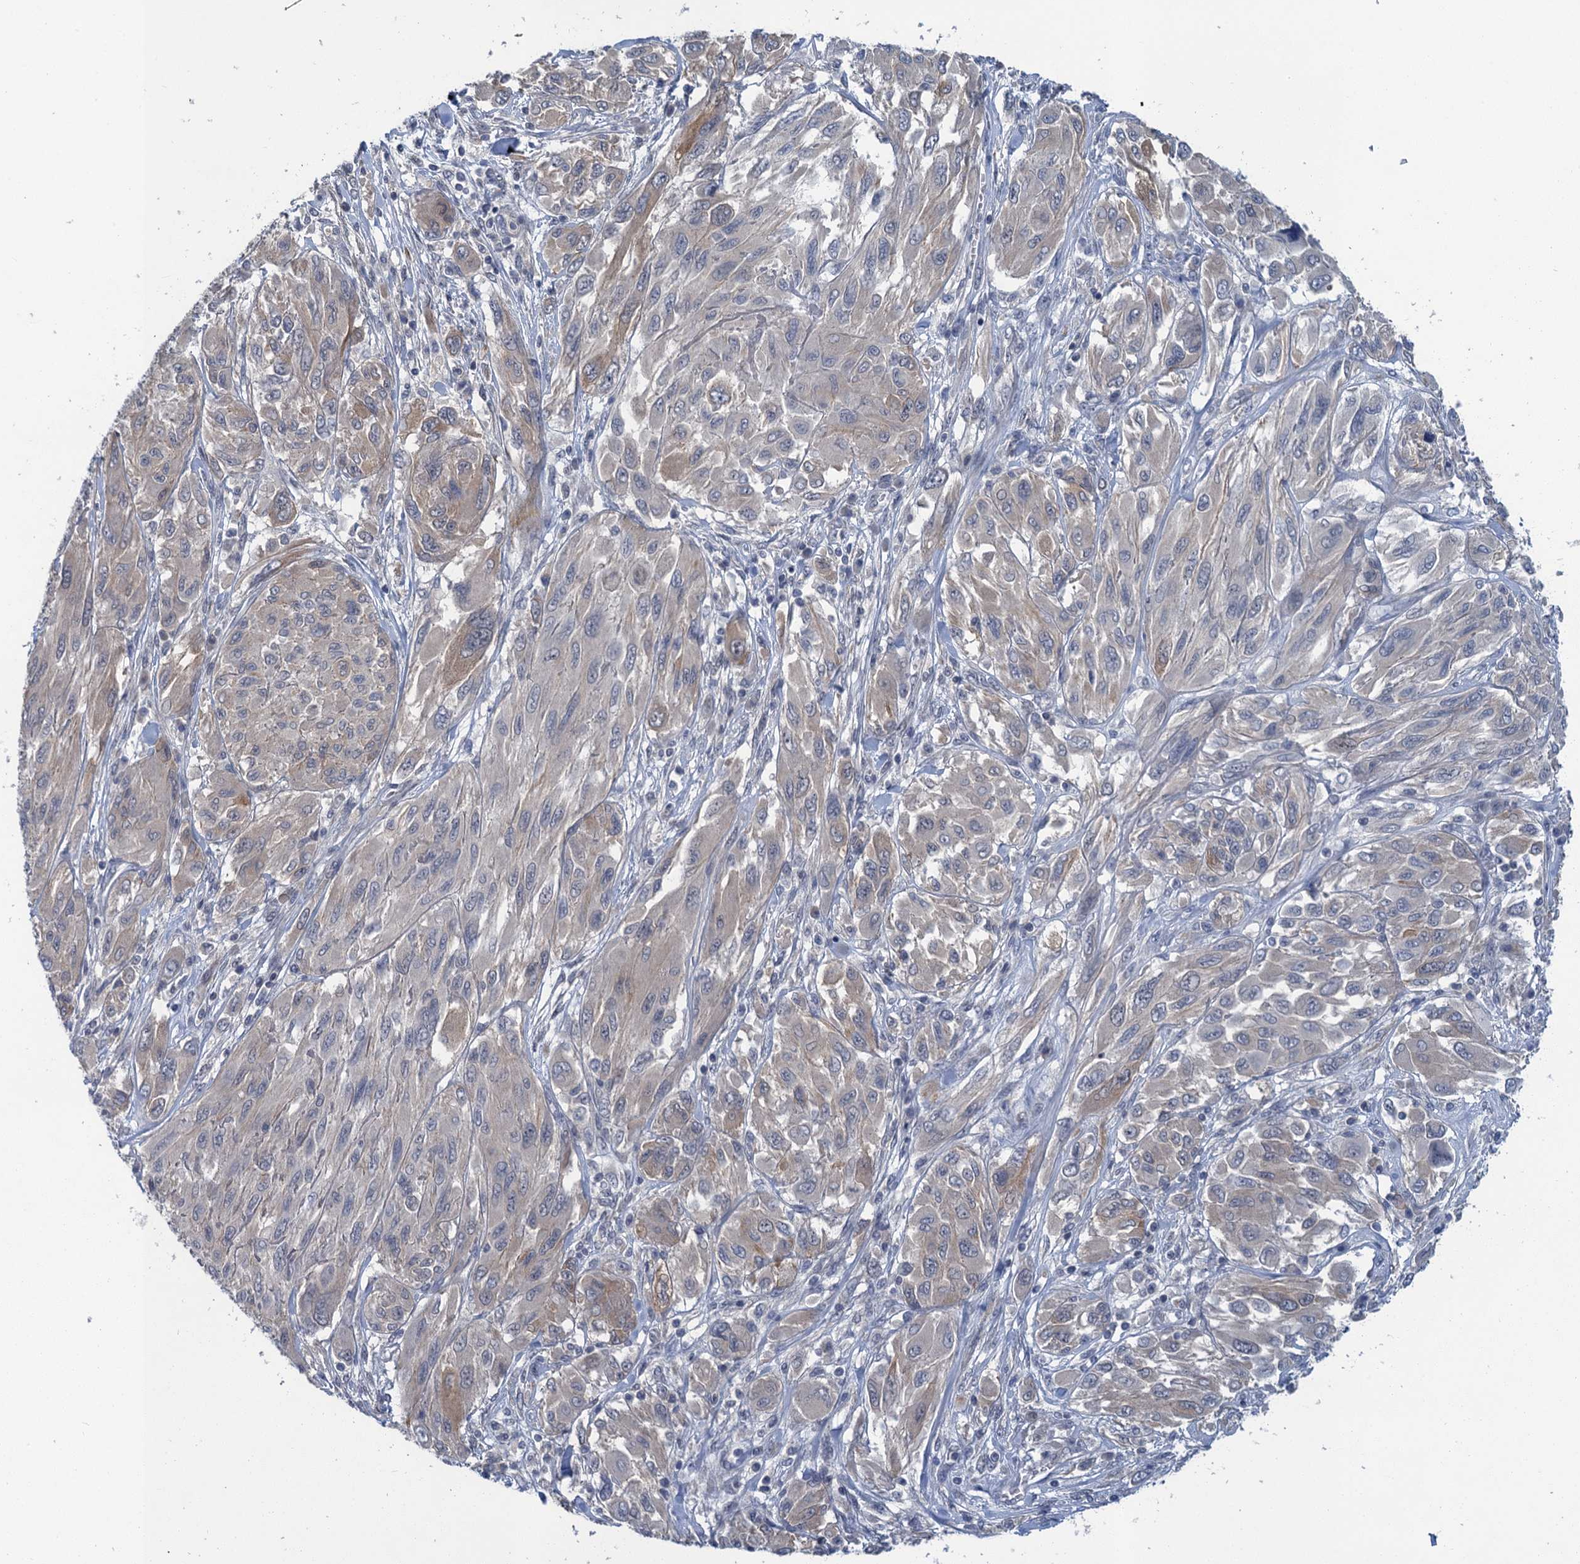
{"staining": {"intensity": "weak", "quantity": "<25%", "location": "cytoplasmic/membranous"}, "tissue": "melanoma", "cell_type": "Tumor cells", "image_type": "cancer", "snomed": [{"axis": "morphology", "description": "Malignant melanoma, NOS"}, {"axis": "topography", "description": "Skin"}], "caption": "This is a photomicrograph of immunohistochemistry (IHC) staining of malignant melanoma, which shows no positivity in tumor cells. (Immunohistochemistry (ihc), brightfield microscopy, high magnification).", "gene": "MRFAP1", "patient": {"sex": "female", "age": 91}}